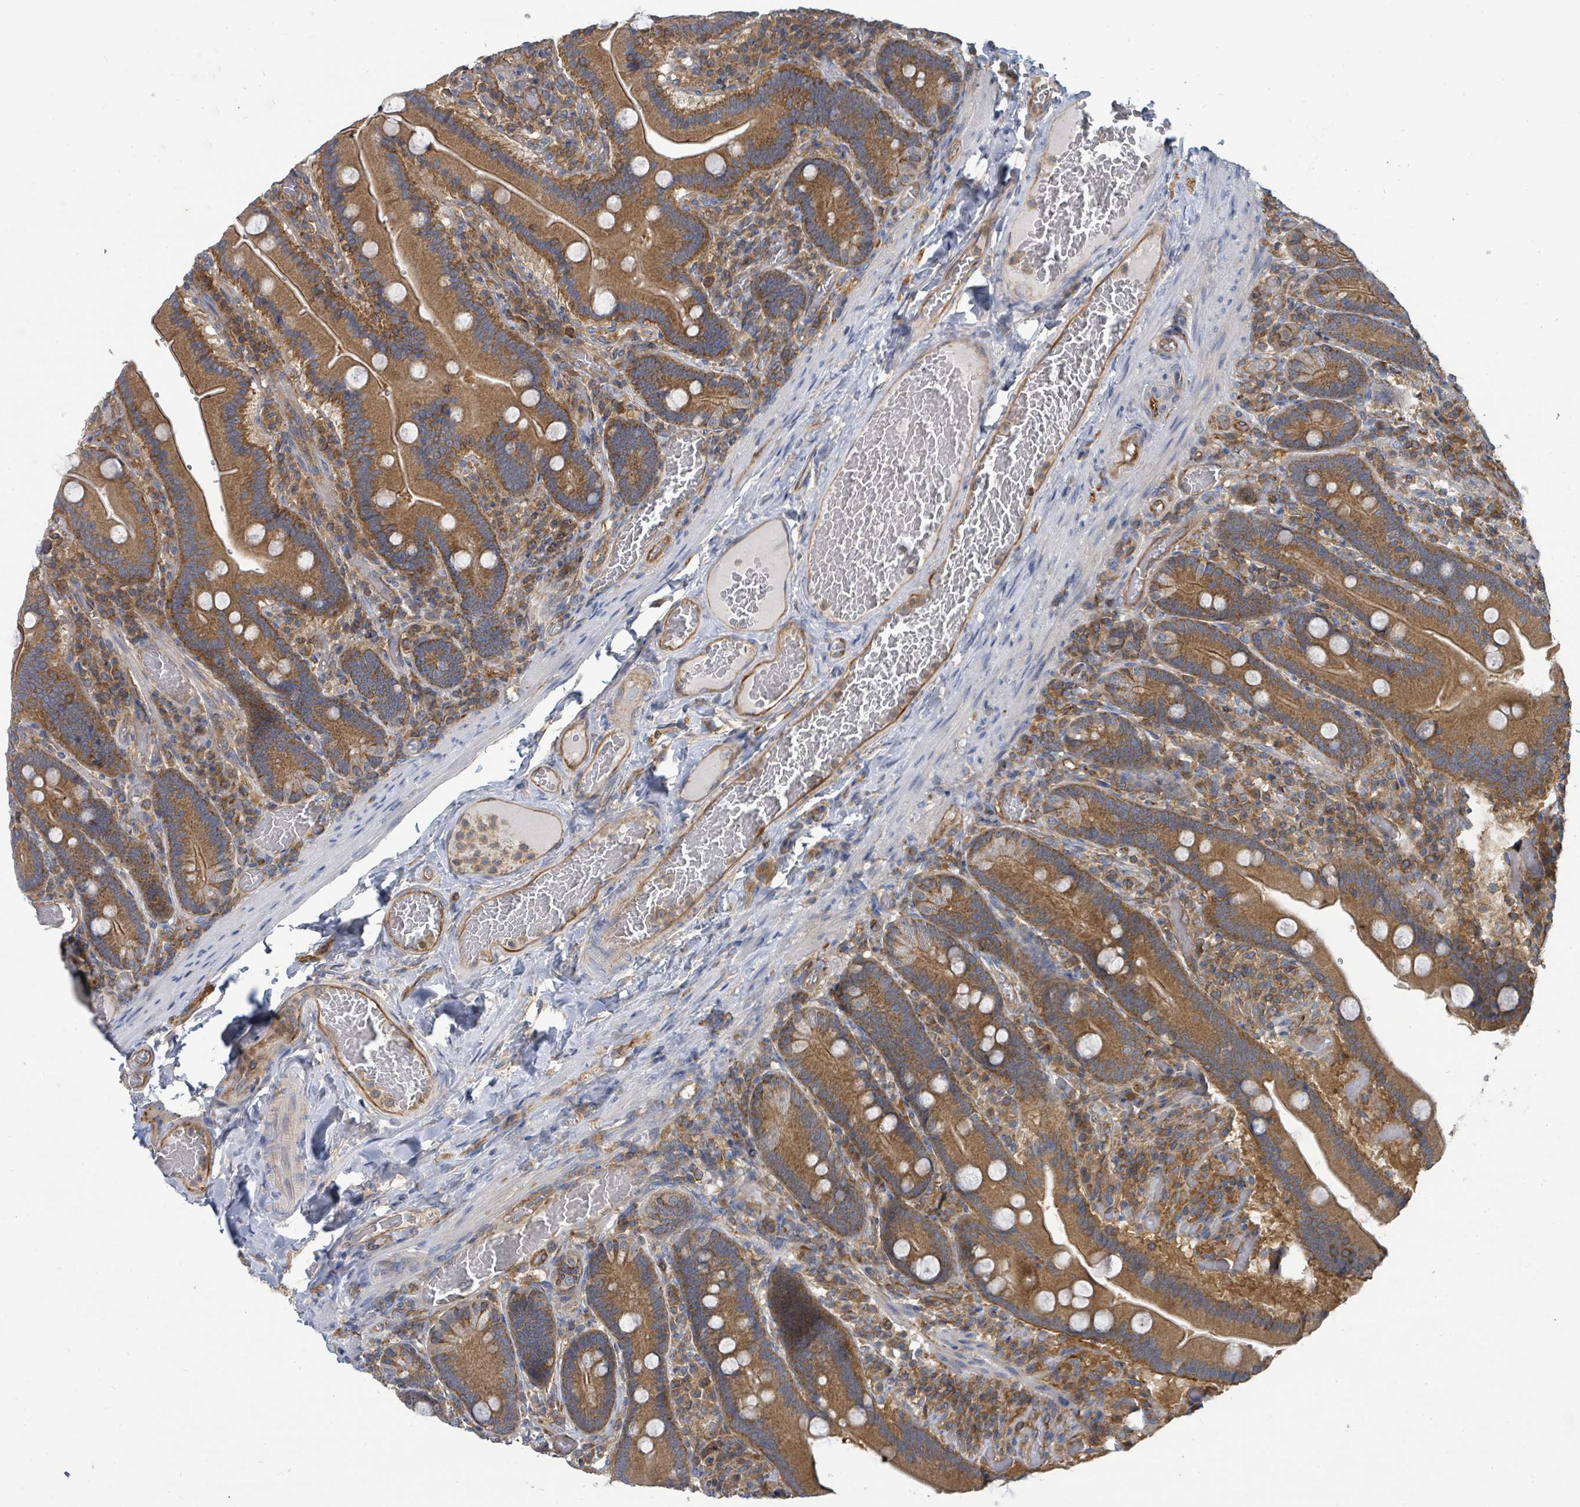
{"staining": {"intensity": "moderate", "quantity": ">75%", "location": "cytoplasmic/membranous"}, "tissue": "duodenum", "cell_type": "Glandular cells", "image_type": "normal", "snomed": [{"axis": "morphology", "description": "Normal tissue, NOS"}, {"axis": "topography", "description": "Duodenum"}], "caption": "Immunohistochemical staining of unremarkable duodenum demonstrates moderate cytoplasmic/membranous protein positivity in about >75% of glandular cells.", "gene": "BOLA2B", "patient": {"sex": "female", "age": 62}}